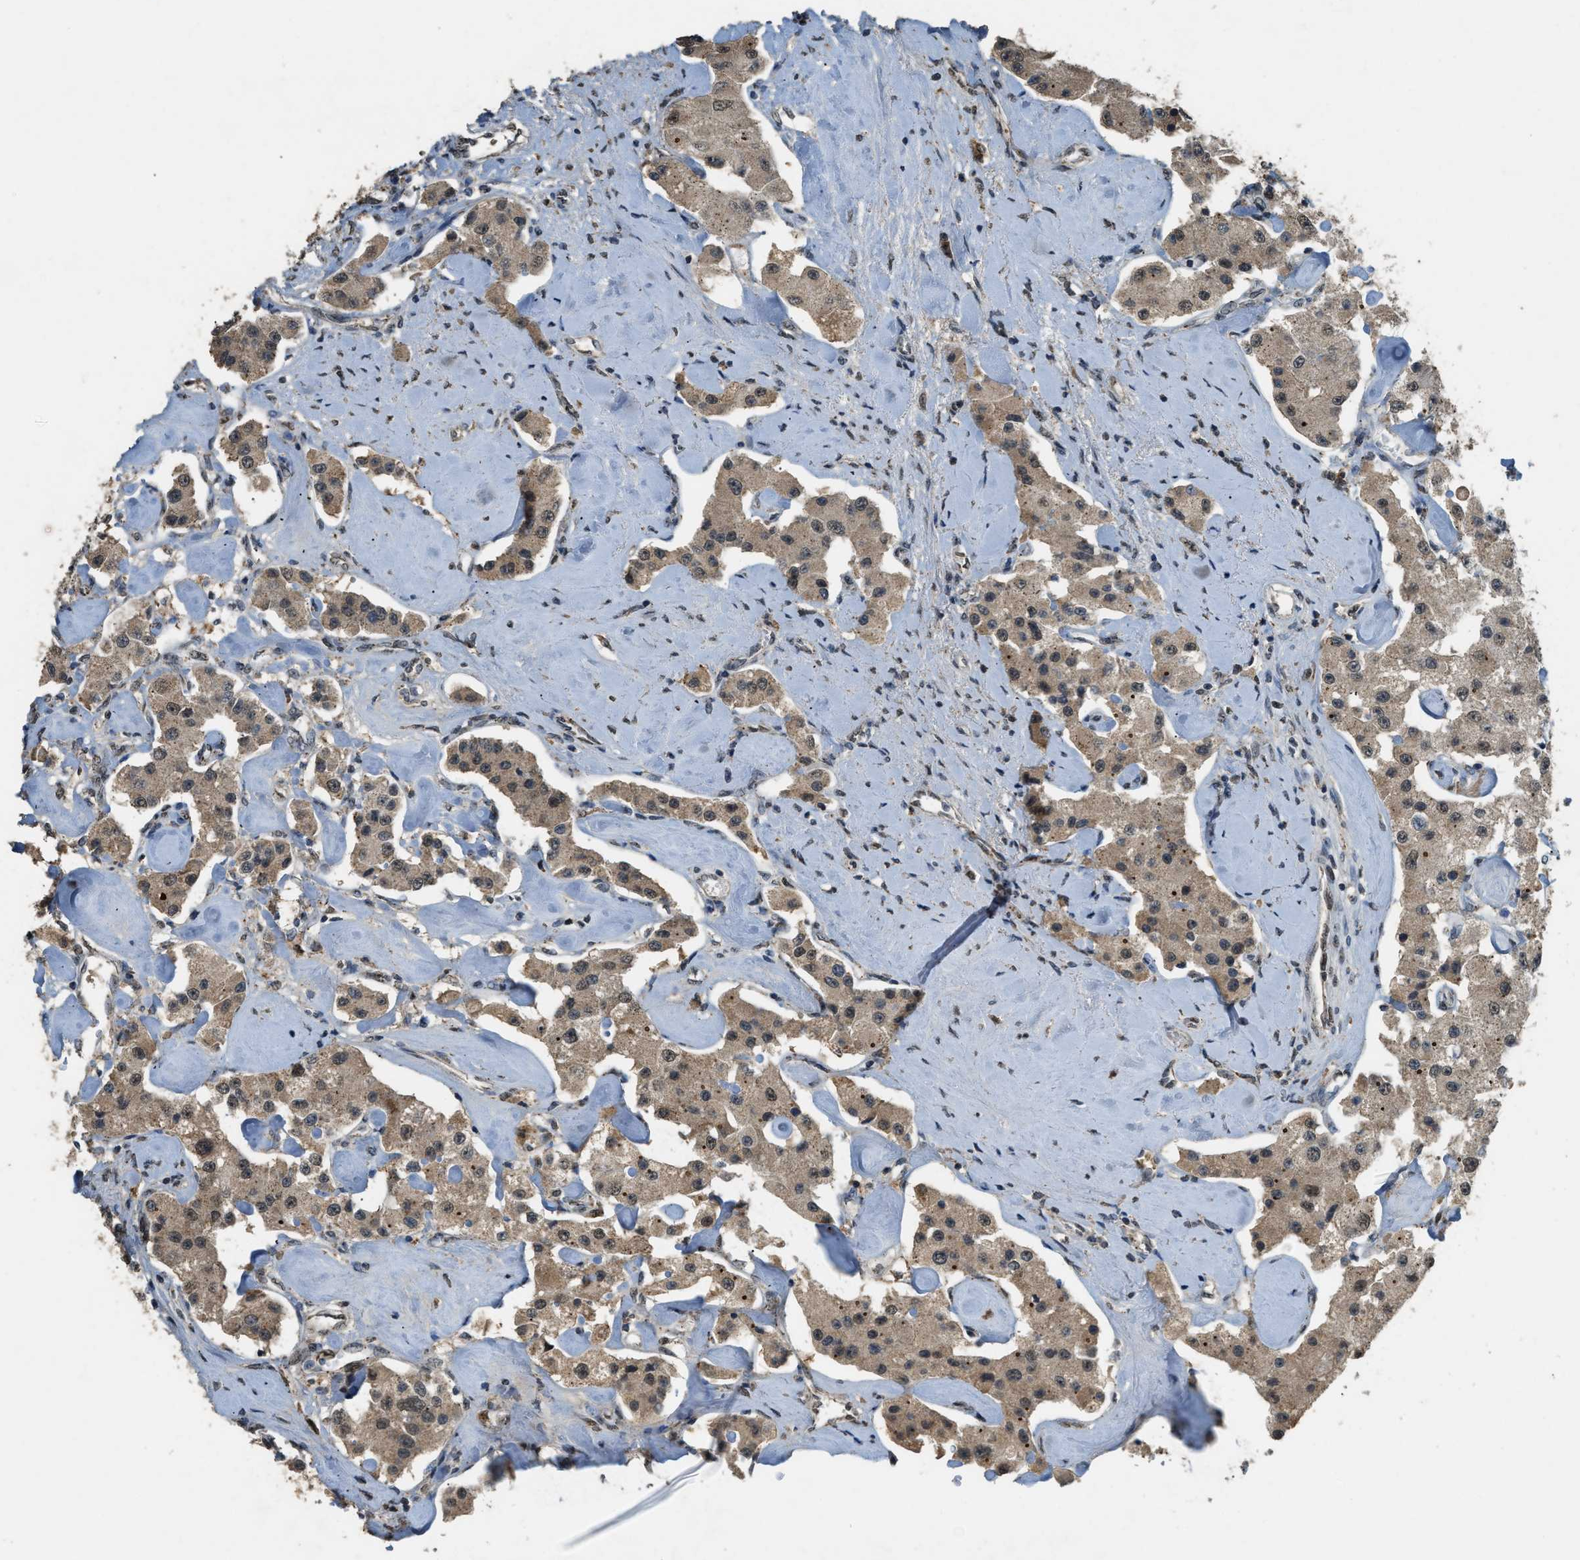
{"staining": {"intensity": "moderate", "quantity": ">75%", "location": "cytoplasmic/membranous,nuclear"}, "tissue": "carcinoid", "cell_type": "Tumor cells", "image_type": "cancer", "snomed": [{"axis": "morphology", "description": "Carcinoid, malignant, NOS"}, {"axis": "topography", "description": "Pancreas"}], "caption": "Protein expression analysis of carcinoid exhibits moderate cytoplasmic/membranous and nuclear positivity in approximately >75% of tumor cells.", "gene": "IPO7", "patient": {"sex": "male", "age": 41}}